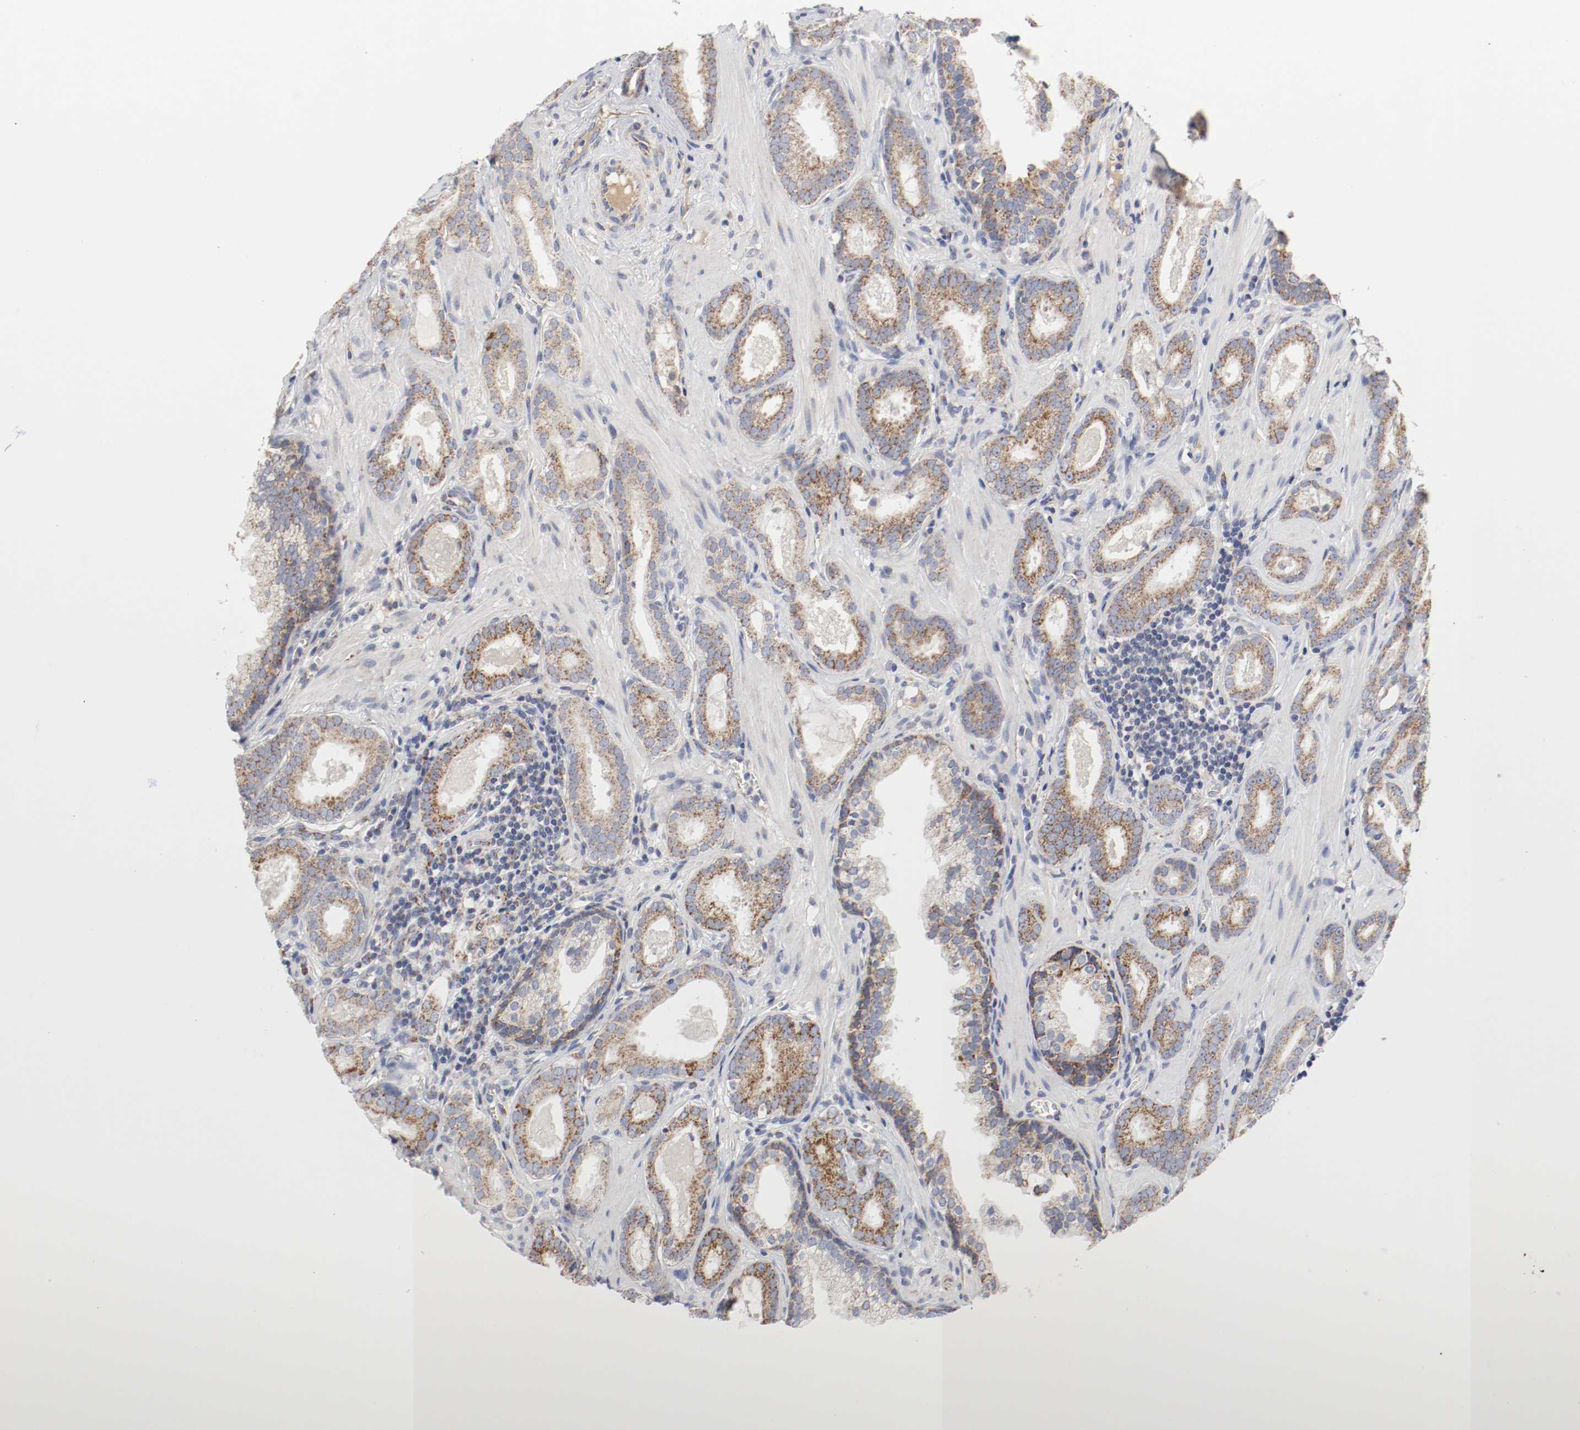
{"staining": {"intensity": "moderate", "quantity": ">75%", "location": "cytoplasmic/membranous"}, "tissue": "prostate cancer", "cell_type": "Tumor cells", "image_type": "cancer", "snomed": [{"axis": "morphology", "description": "Adenocarcinoma, Low grade"}, {"axis": "topography", "description": "Prostate"}], "caption": "Protein analysis of prostate cancer (low-grade adenocarcinoma) tissue reveals moderate cytoplasmic/membranous positivity in approximately >75% of tumor cells.", "gene": "AFG3L2", "patient": {"sex": "male", "age": 57}}